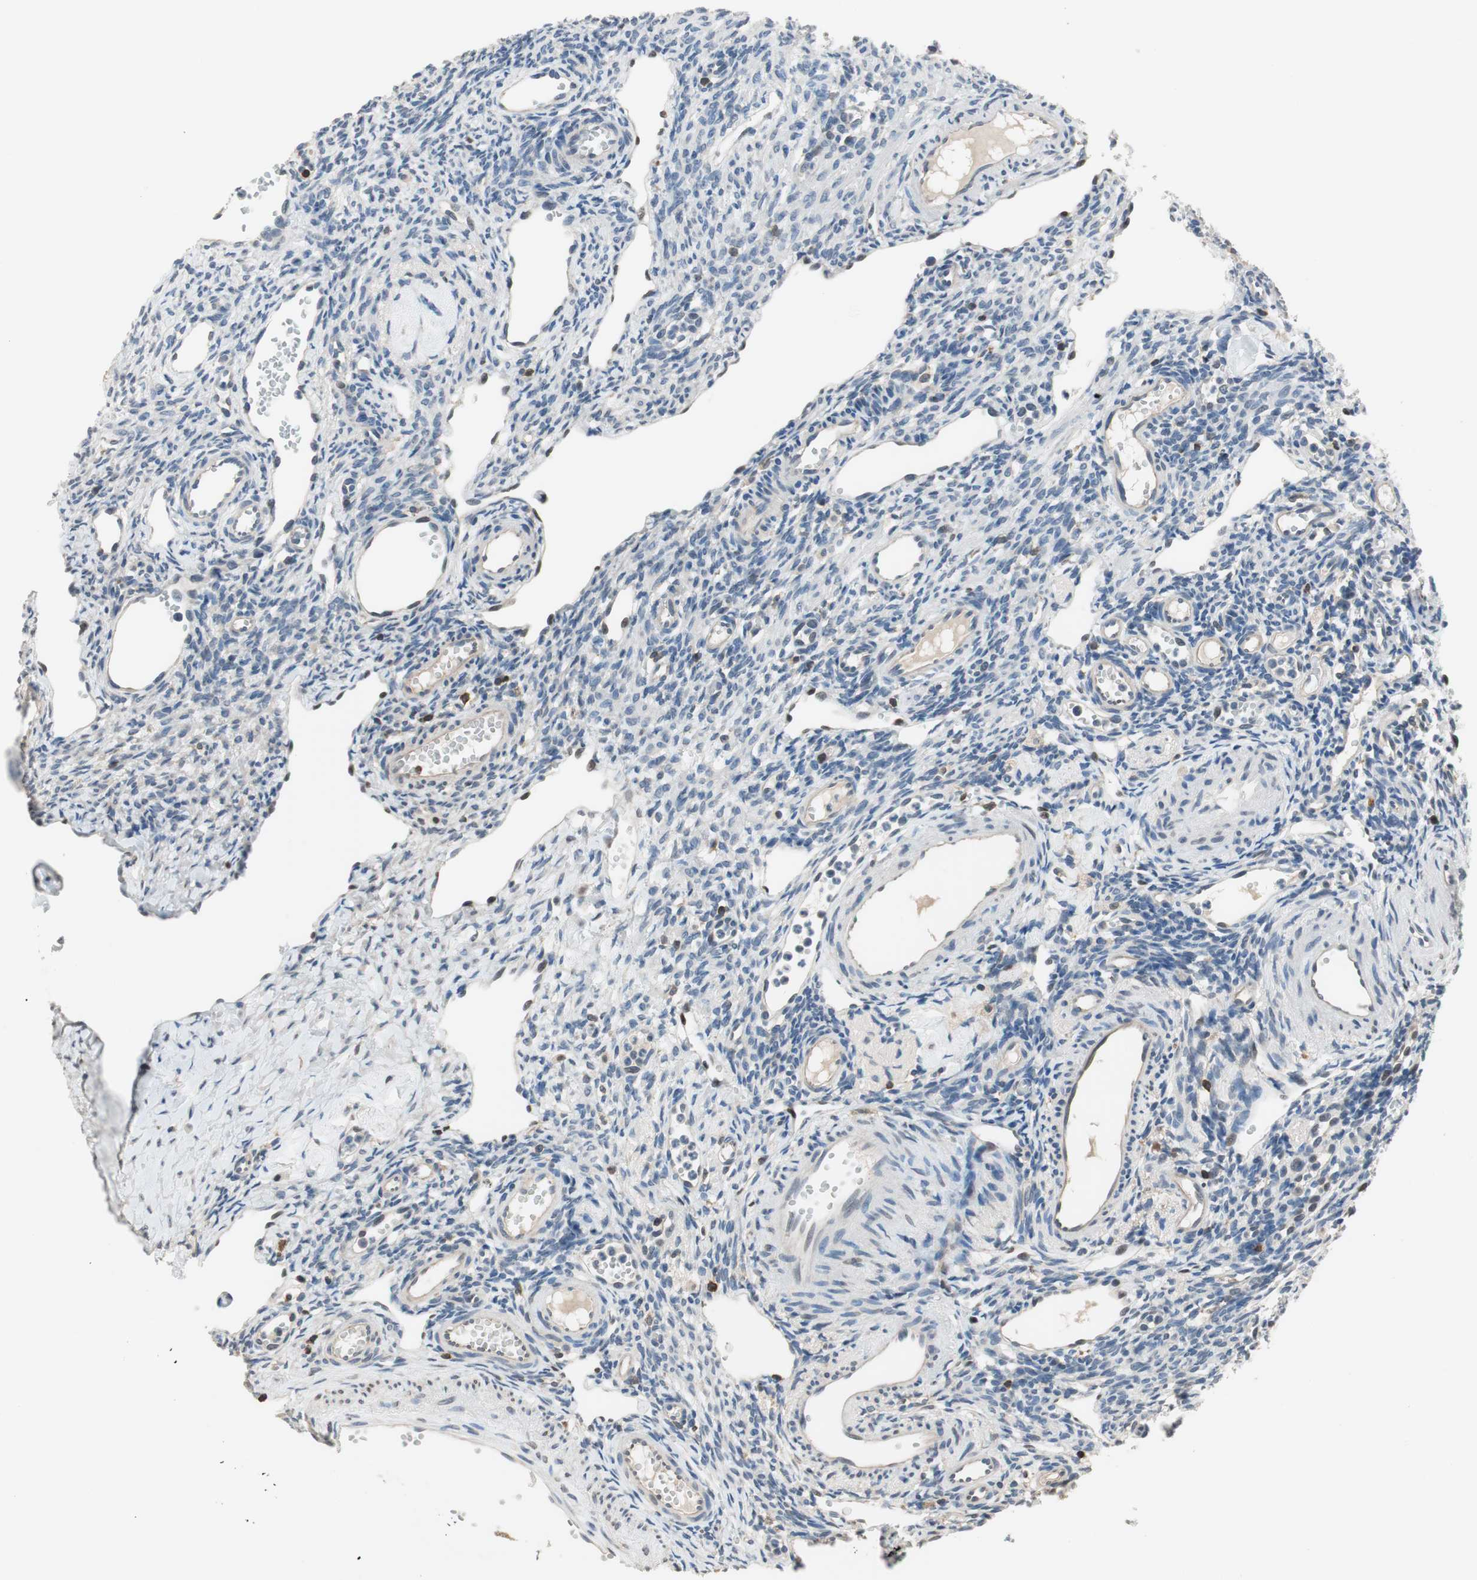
{"staining": {"intensity": "weak", "quantity": "<25%", "location": "cytoplasmic/membranous,nuclear"}, "tissue": "ovary", "cell_type": "Ovarian stroma cells", "image_type": "normal", "snomed": [{"axis": "morphology", "description": "Normal tissue, NOS"}, {"axis": "topography", "description": "Ovary"}], "caption": "A photomicrograph of ovary stained for a protein displays no brown staining in ovarian stroma cells.", "gene": "NFATC2", "patient": {"sex": "female", "age": 33}}